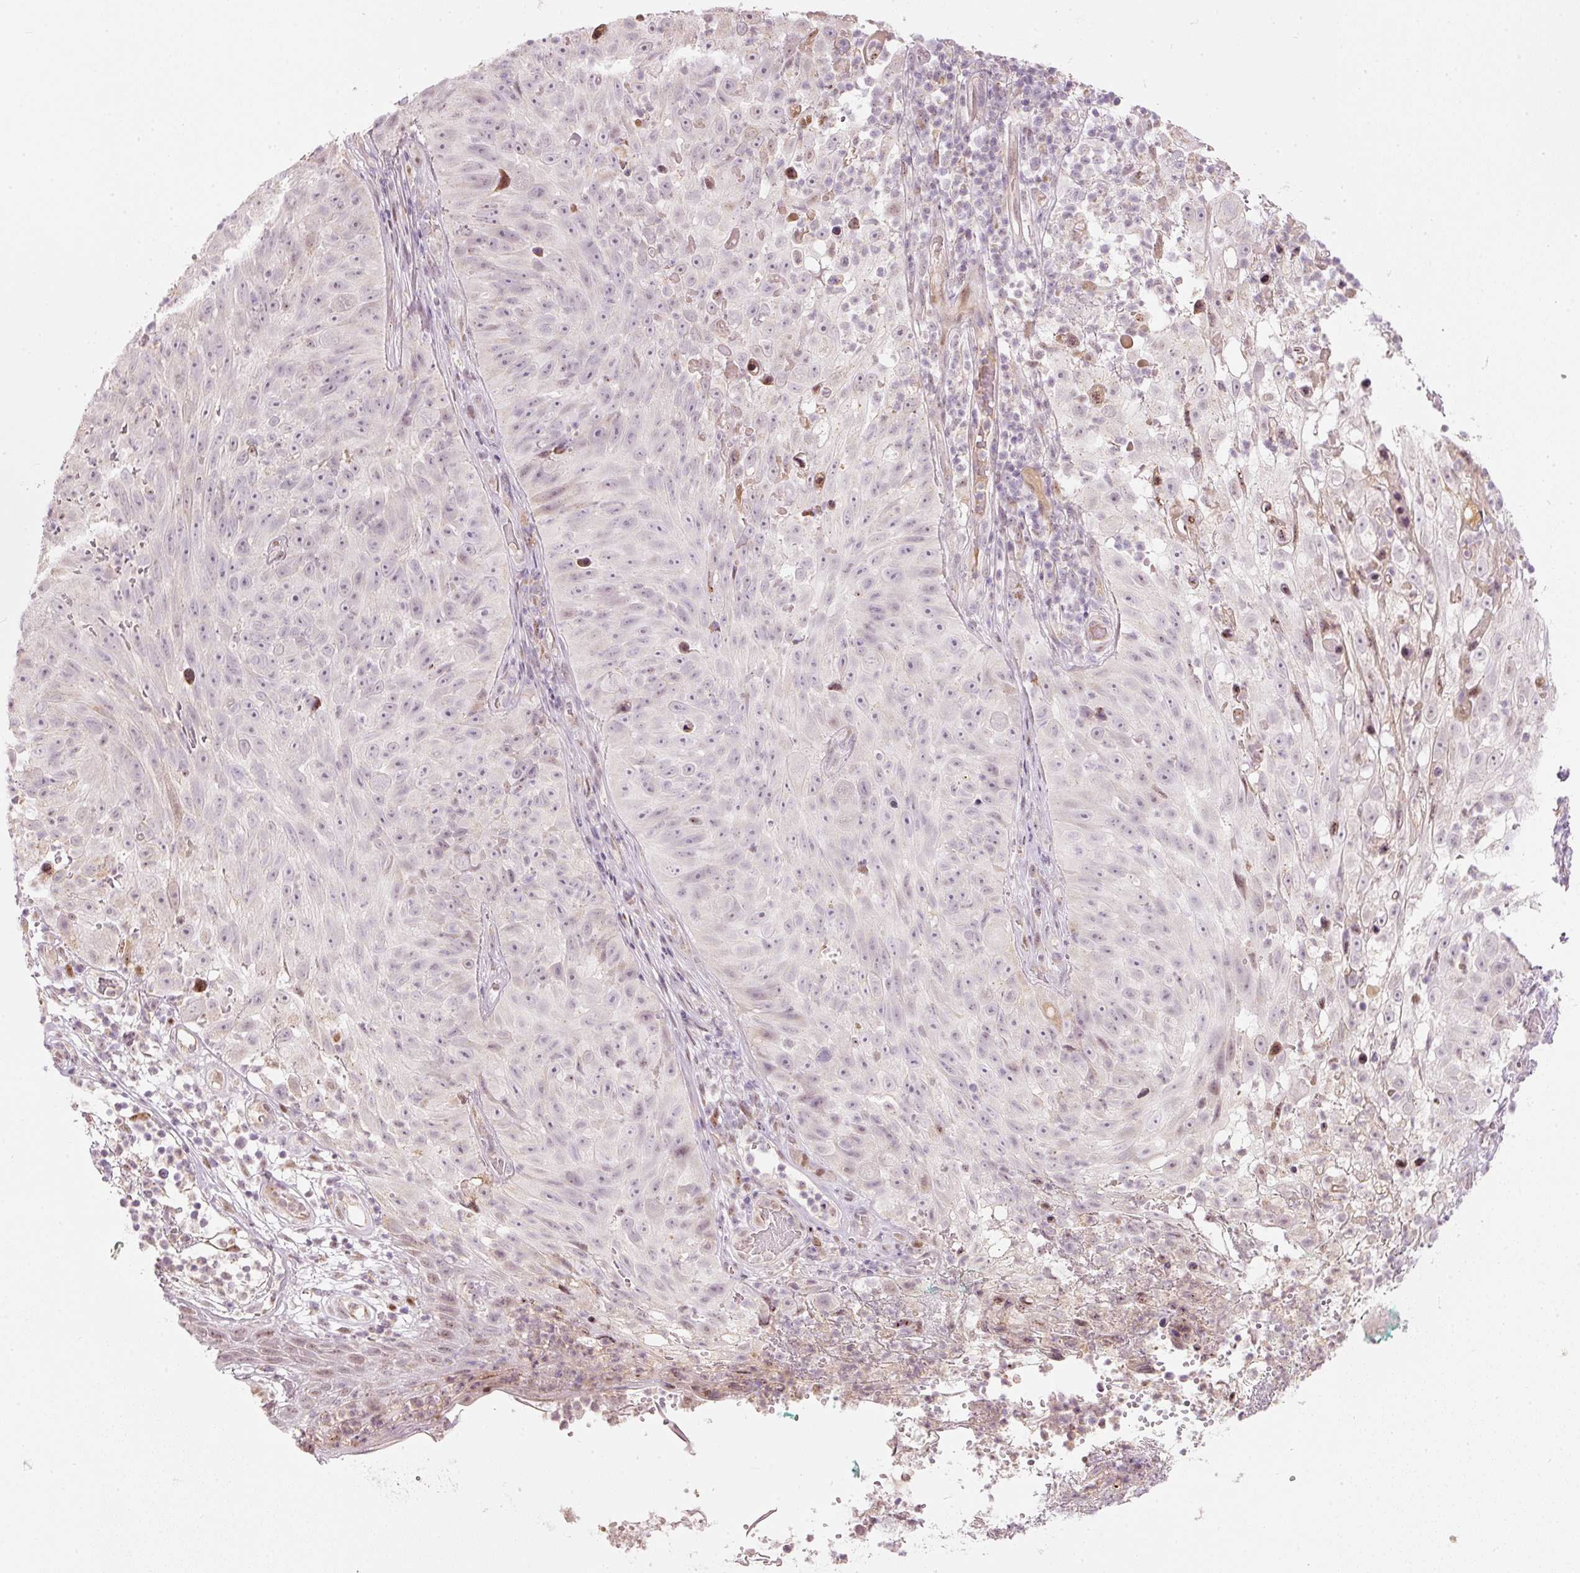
{"staining": {"intensity": "negative", "quantity": "none", "location": "none"}, "tissue": "skin cancer", "cell_type": "Tumor cells", "image_type": "cancer", "snomed": [{"axis": "morphology", "description": "Squamous cell carcinoma, NOS"}, {"axis": "topography", "description": "Skin"}], "caption": "Immunohistochemical staining of skin squamous cell carcinoma exhibits no significant expression in tumor cells.", "gene": "RNF39", "patient": {"sex": "female", "age": 87}}